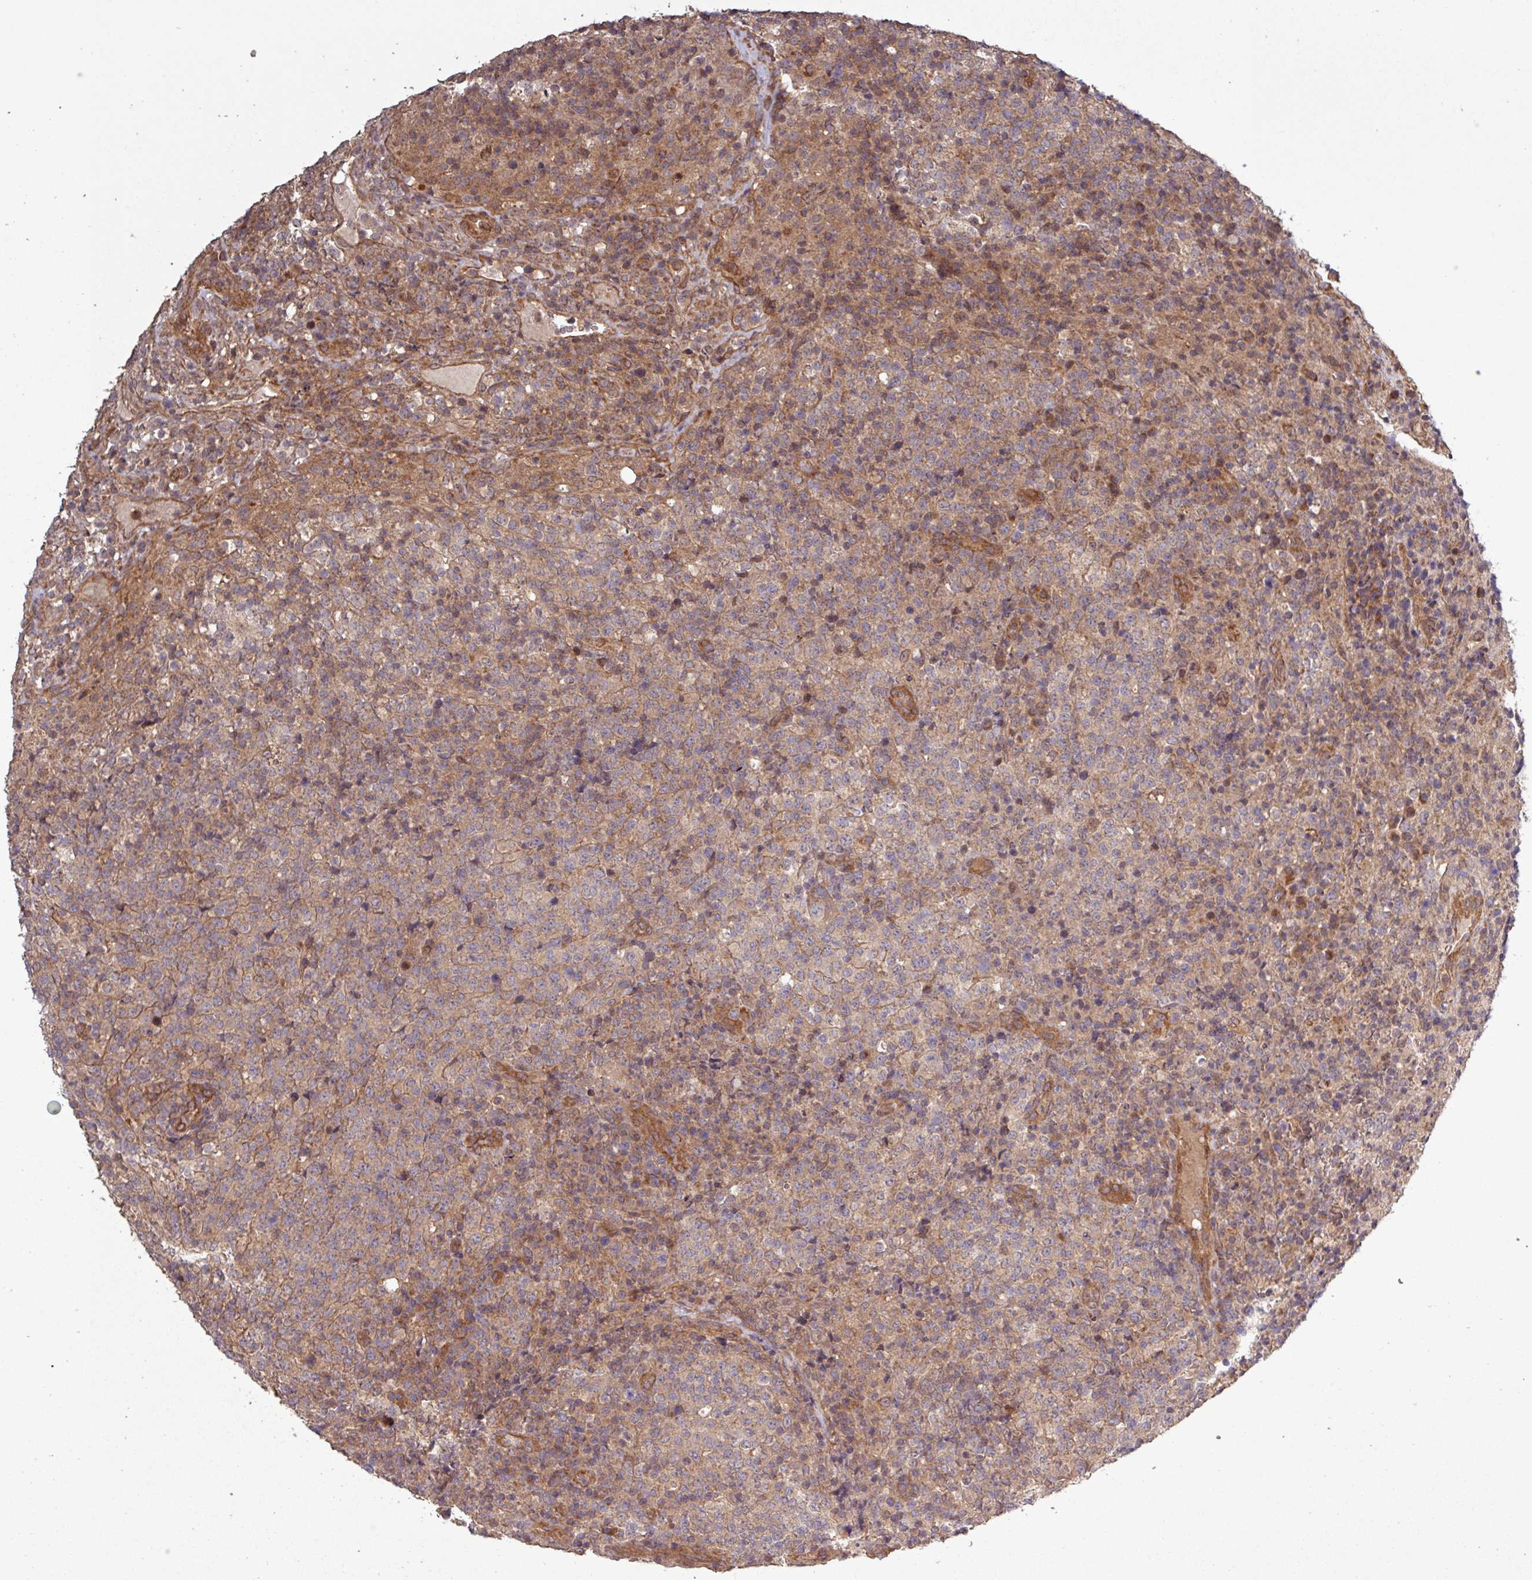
{"staining": {"intensity": "weak", "quantity": "<25%", "location": "cytoplasmic/membranous"}, "tissue": "lymphoma", "cell_type": "Tumor cells", "image_type": "cancer", "snomed": [{"axis": "morphology", "description": "Malignant lymphoma, non-Hodgkin's type, High grade"}, {"axis": "topography", "description": "Lymph node"}], "caption": "The photomicrograph exhibits no significant staining in tumor cells of malignant lymphoma, non-Hodgkin's type (high-grade).", "gene": "TRABD2A", "patient": {"sex": "male", "age": 54}}